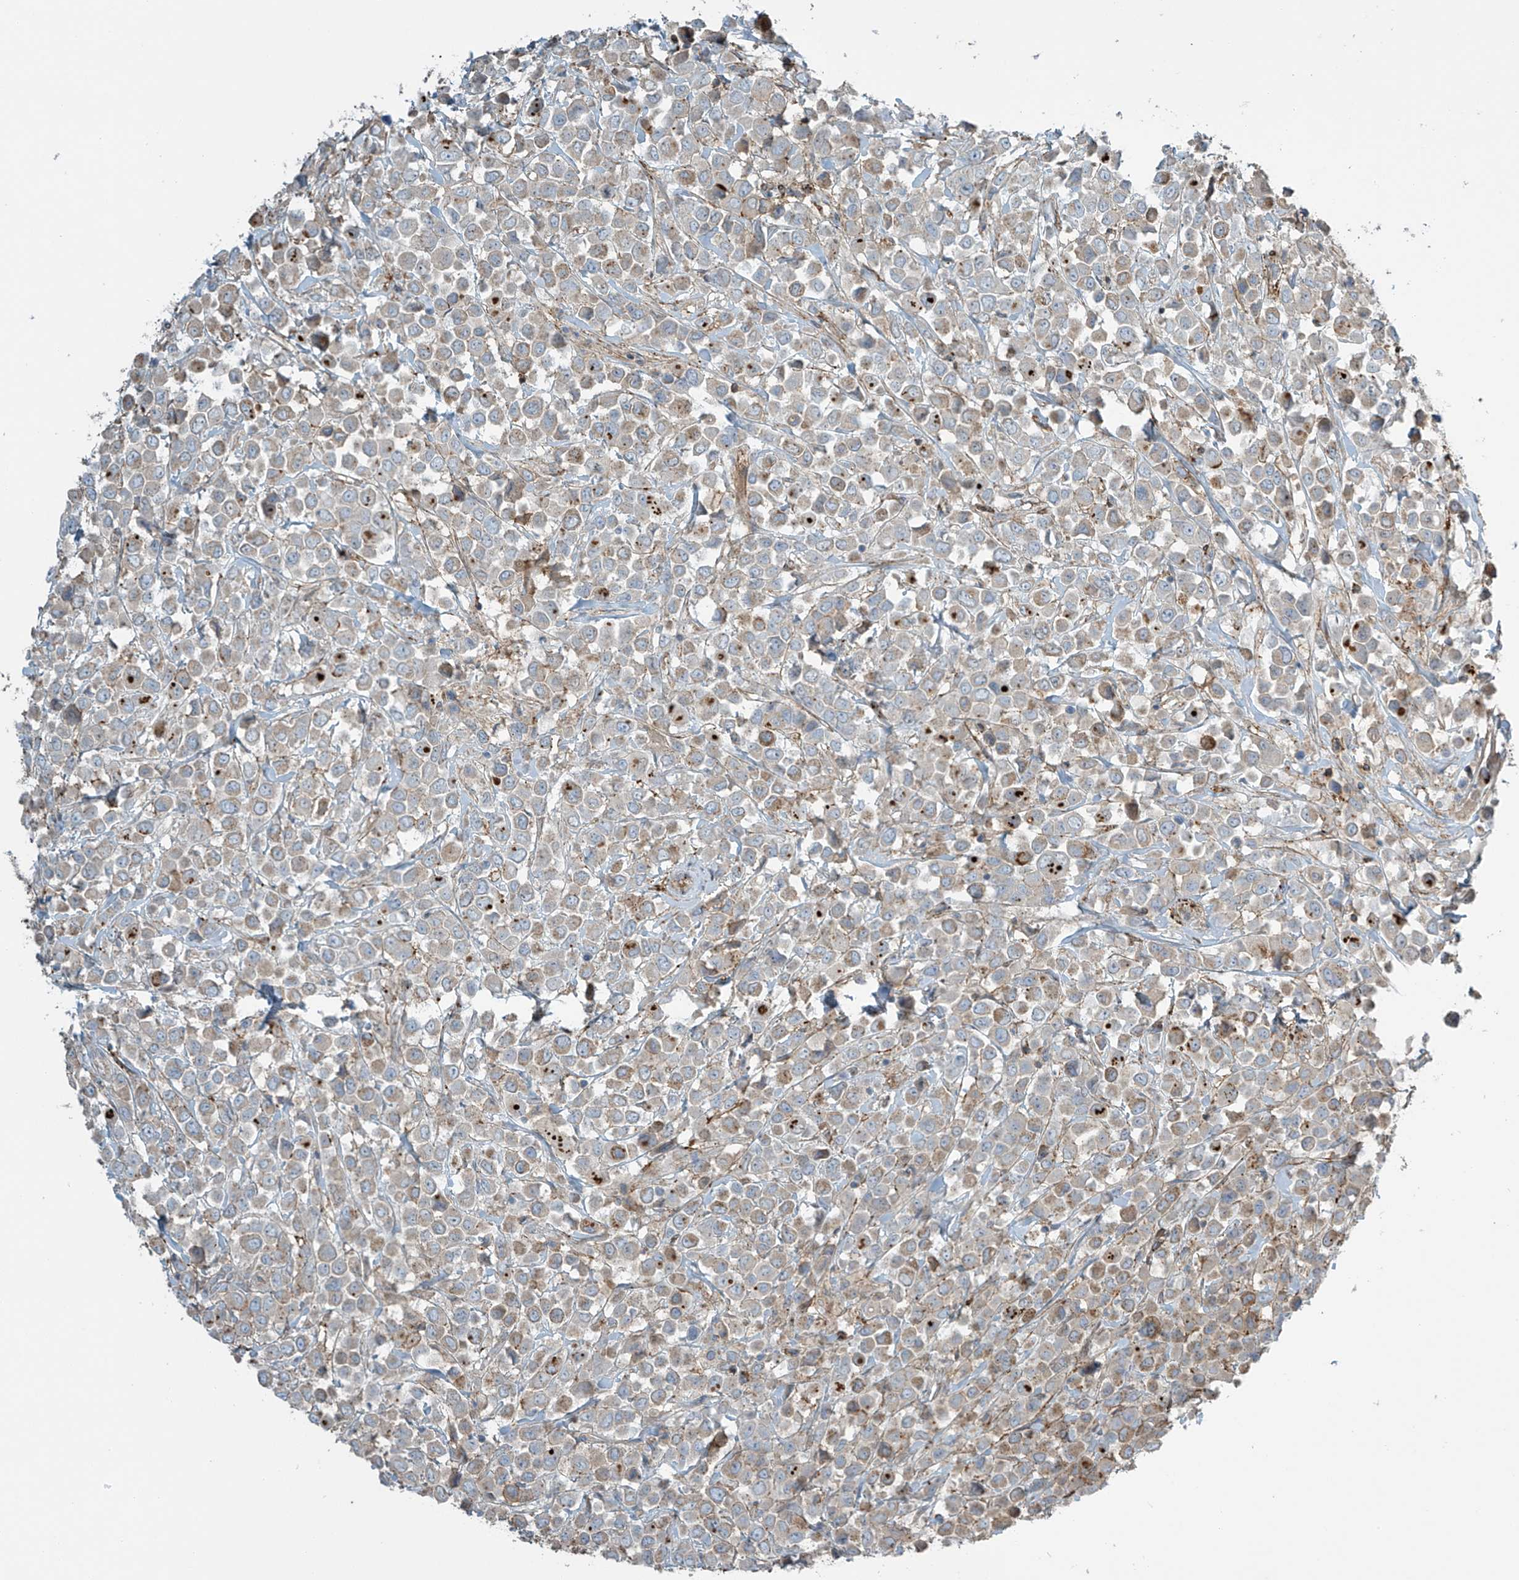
{"staining": {"intensity": "weak", "quantity": "25%-75%", "location": "cytoplasmic/membranous"}, "tissue": "breast cancer", "cell_type": "Tumor cells", "image_type": "cancer", "snomed": [{"axis": "morphology", "description": "Duct carcinoma"}, {"axis": "topography", "description": "Breast"}], "caption": "This image shows breast cancer (intraductal carcinoma) stained with immunohistochemistry to label a protein in brown. The cytoplasmic/membranous of tumor cells show weak positivity for the protein. Nuclei are counter-stained blue.", "gene": "SLC9A2", "patient": {"sex": "female", "age": 61}}